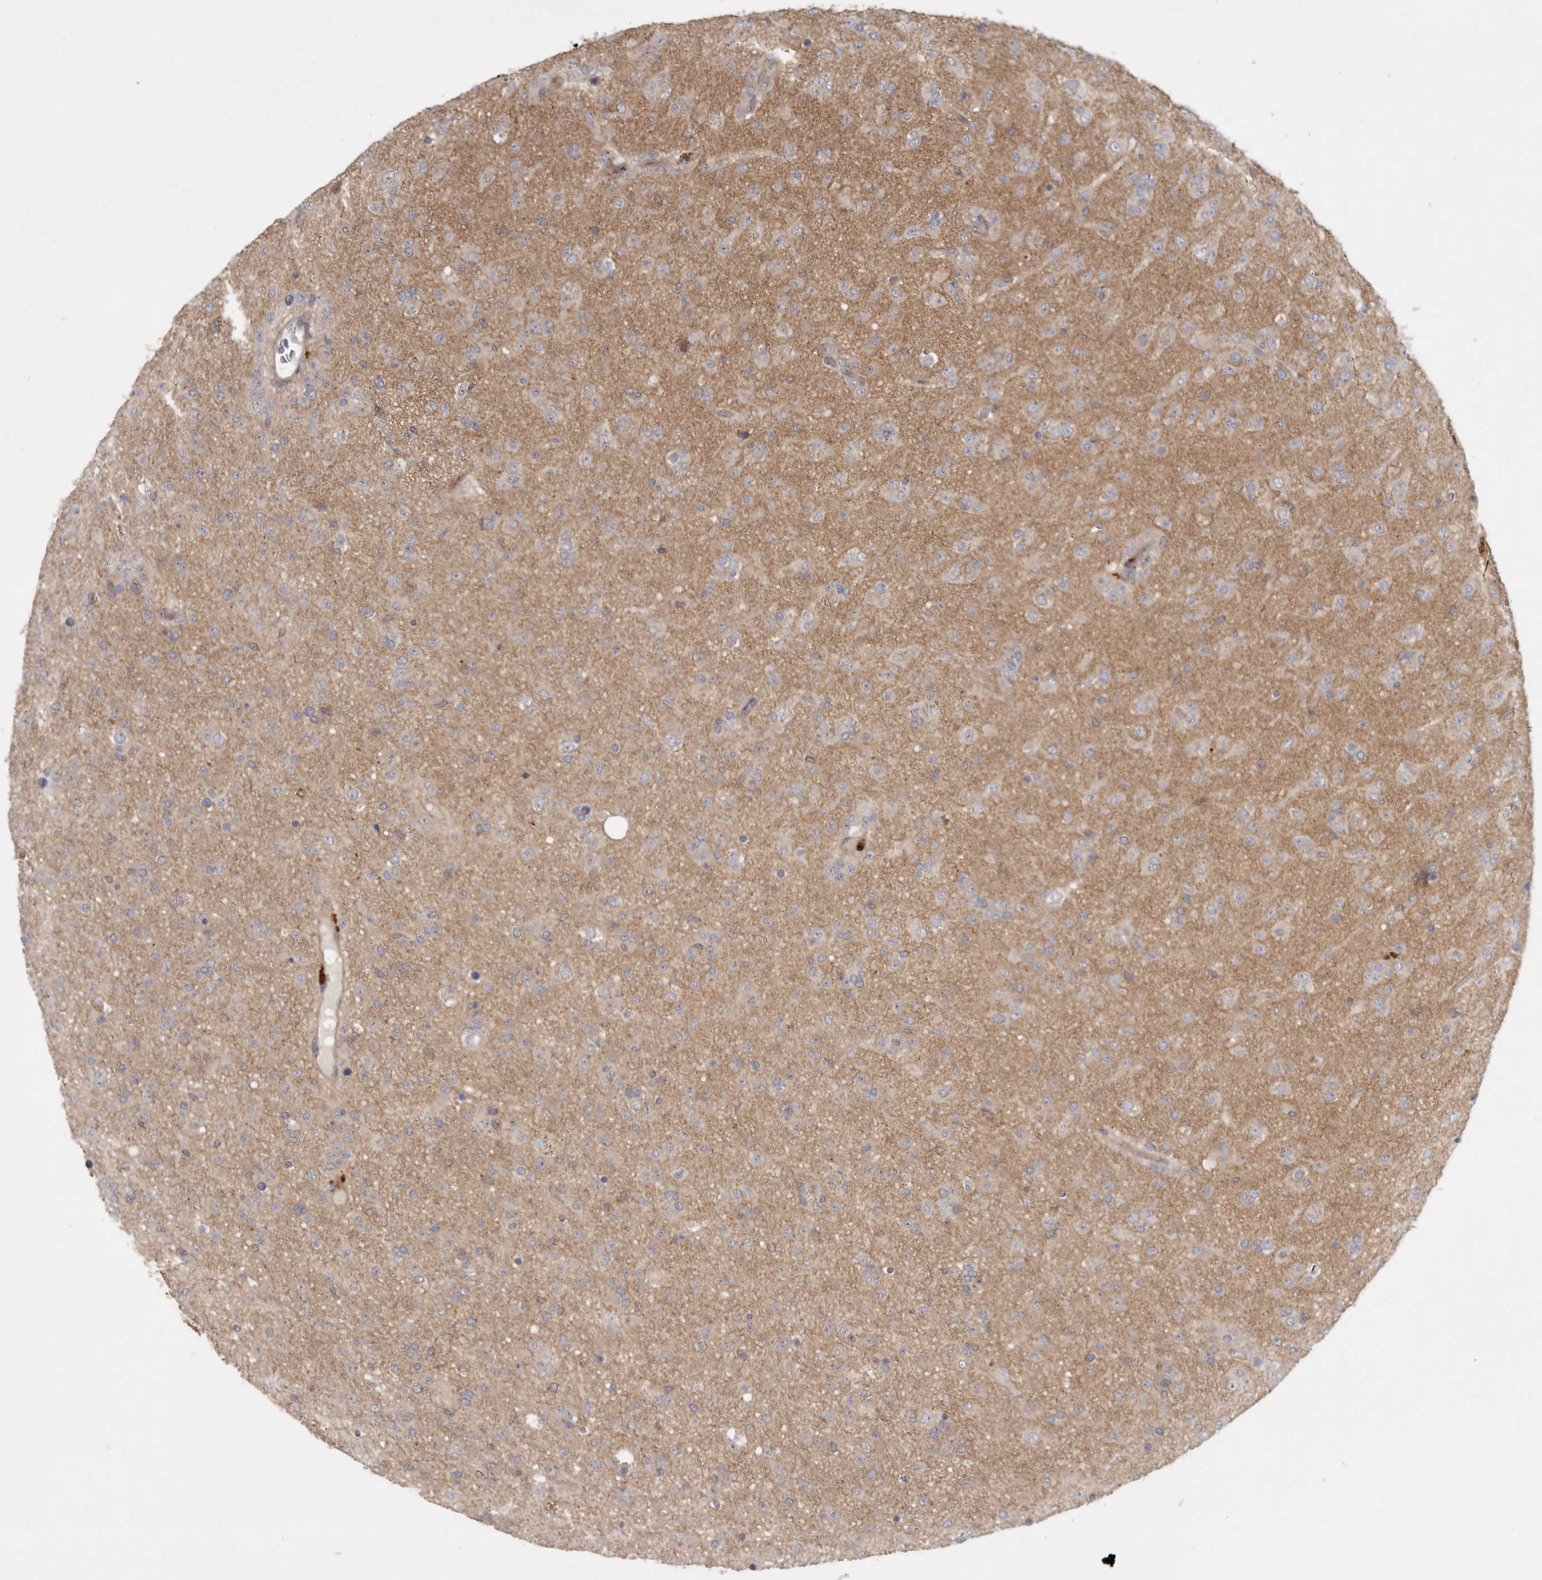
{"staining": {"intensity": "negative", "quantity": "none", "location": "none"}, "tissue": "glioma", "cell_type": "Tumor cells", "image_type": "cancer", "snomed": [{"axis": "morphology", "description": "Glioma, malignant, Low grade"}, {"axis": "topography", "description": "Brain"}], "caption": "Immunohistochemistry of human glioma demonstrates no positivity in tumor cells.", "gene": "ZNF232", "patient": {"sex": "male", "age": 65}}